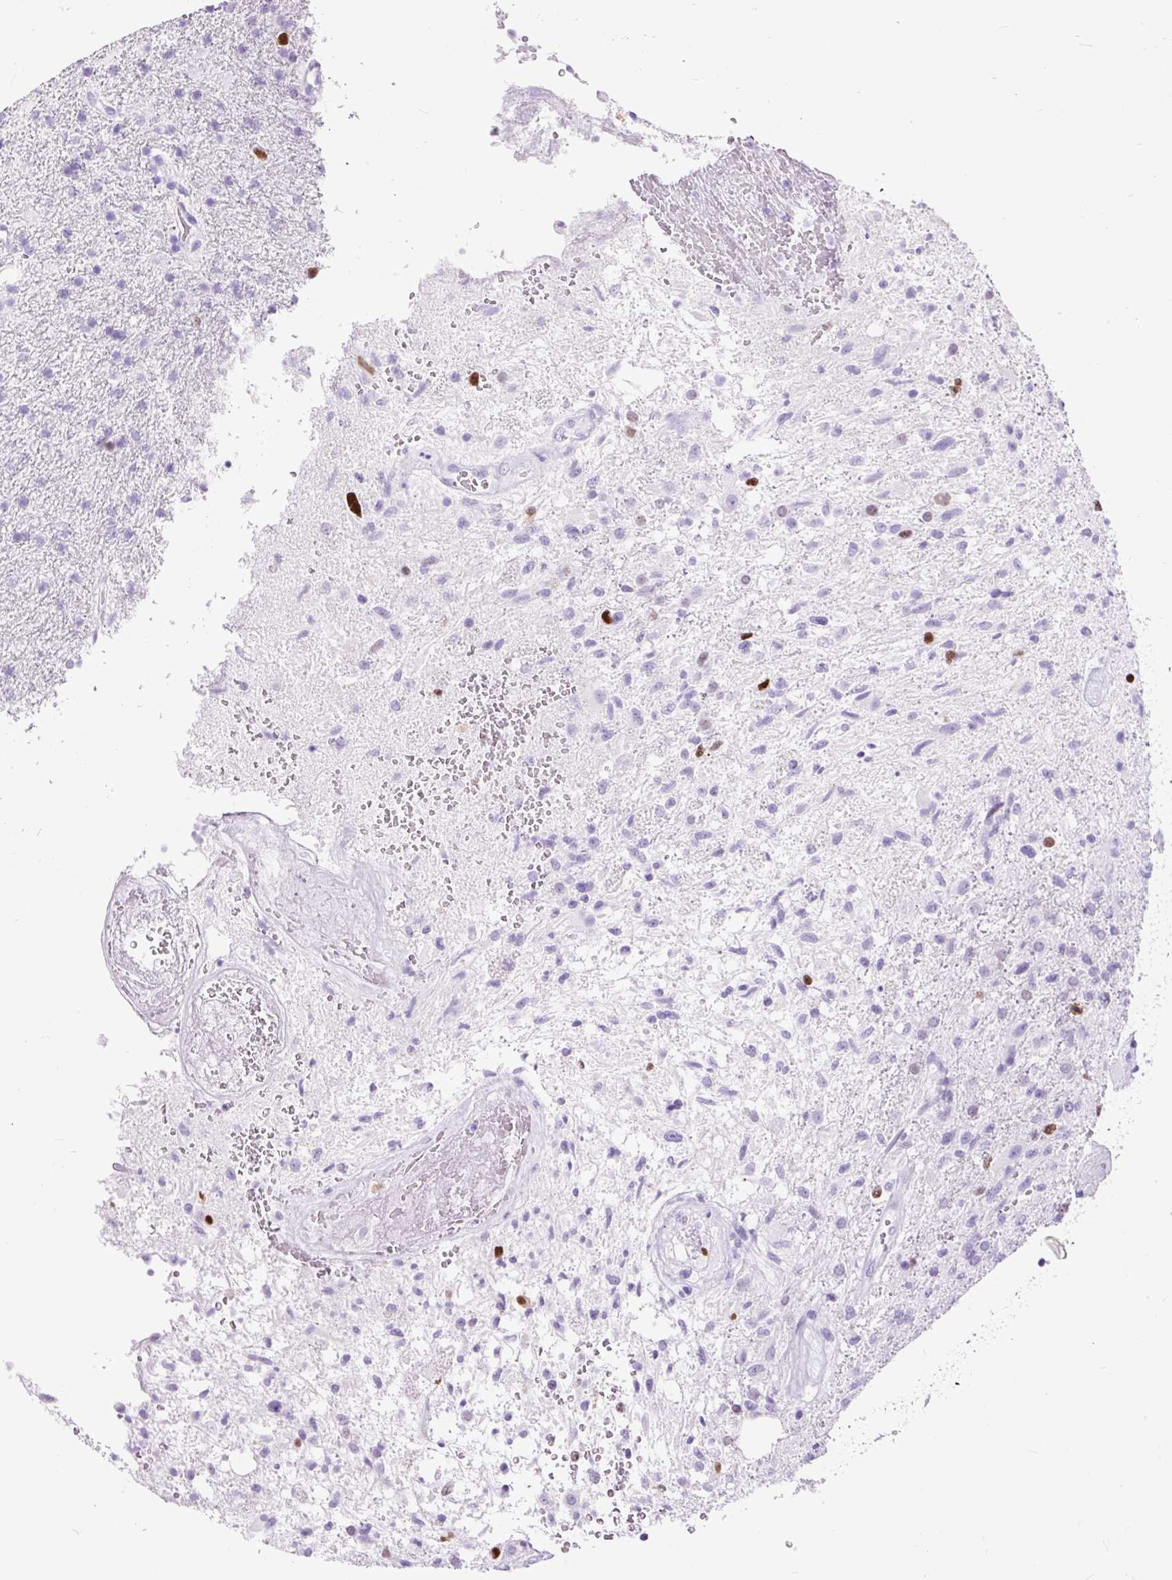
{"staining": {"intensity": "strong", "quantity": "<25%", "location": "nuclear"}, "tissue": "glioma", "cell_type": "Tumor cells", "image_type": "cancer", "snomed": [{"axis": "morphology", "description": "Glioma, malignant, High grade"}, {"axis": "topography", "description": "Brain"}], "caption": "An immunohistochemistry photomicrograph of neoplastic tissue is shown. Protein staining in brown labels strong nuclear positivity in glioma within tumor cells.", "gene": "RACGAP1", "patient": {"sex": "male", "age": 56}}